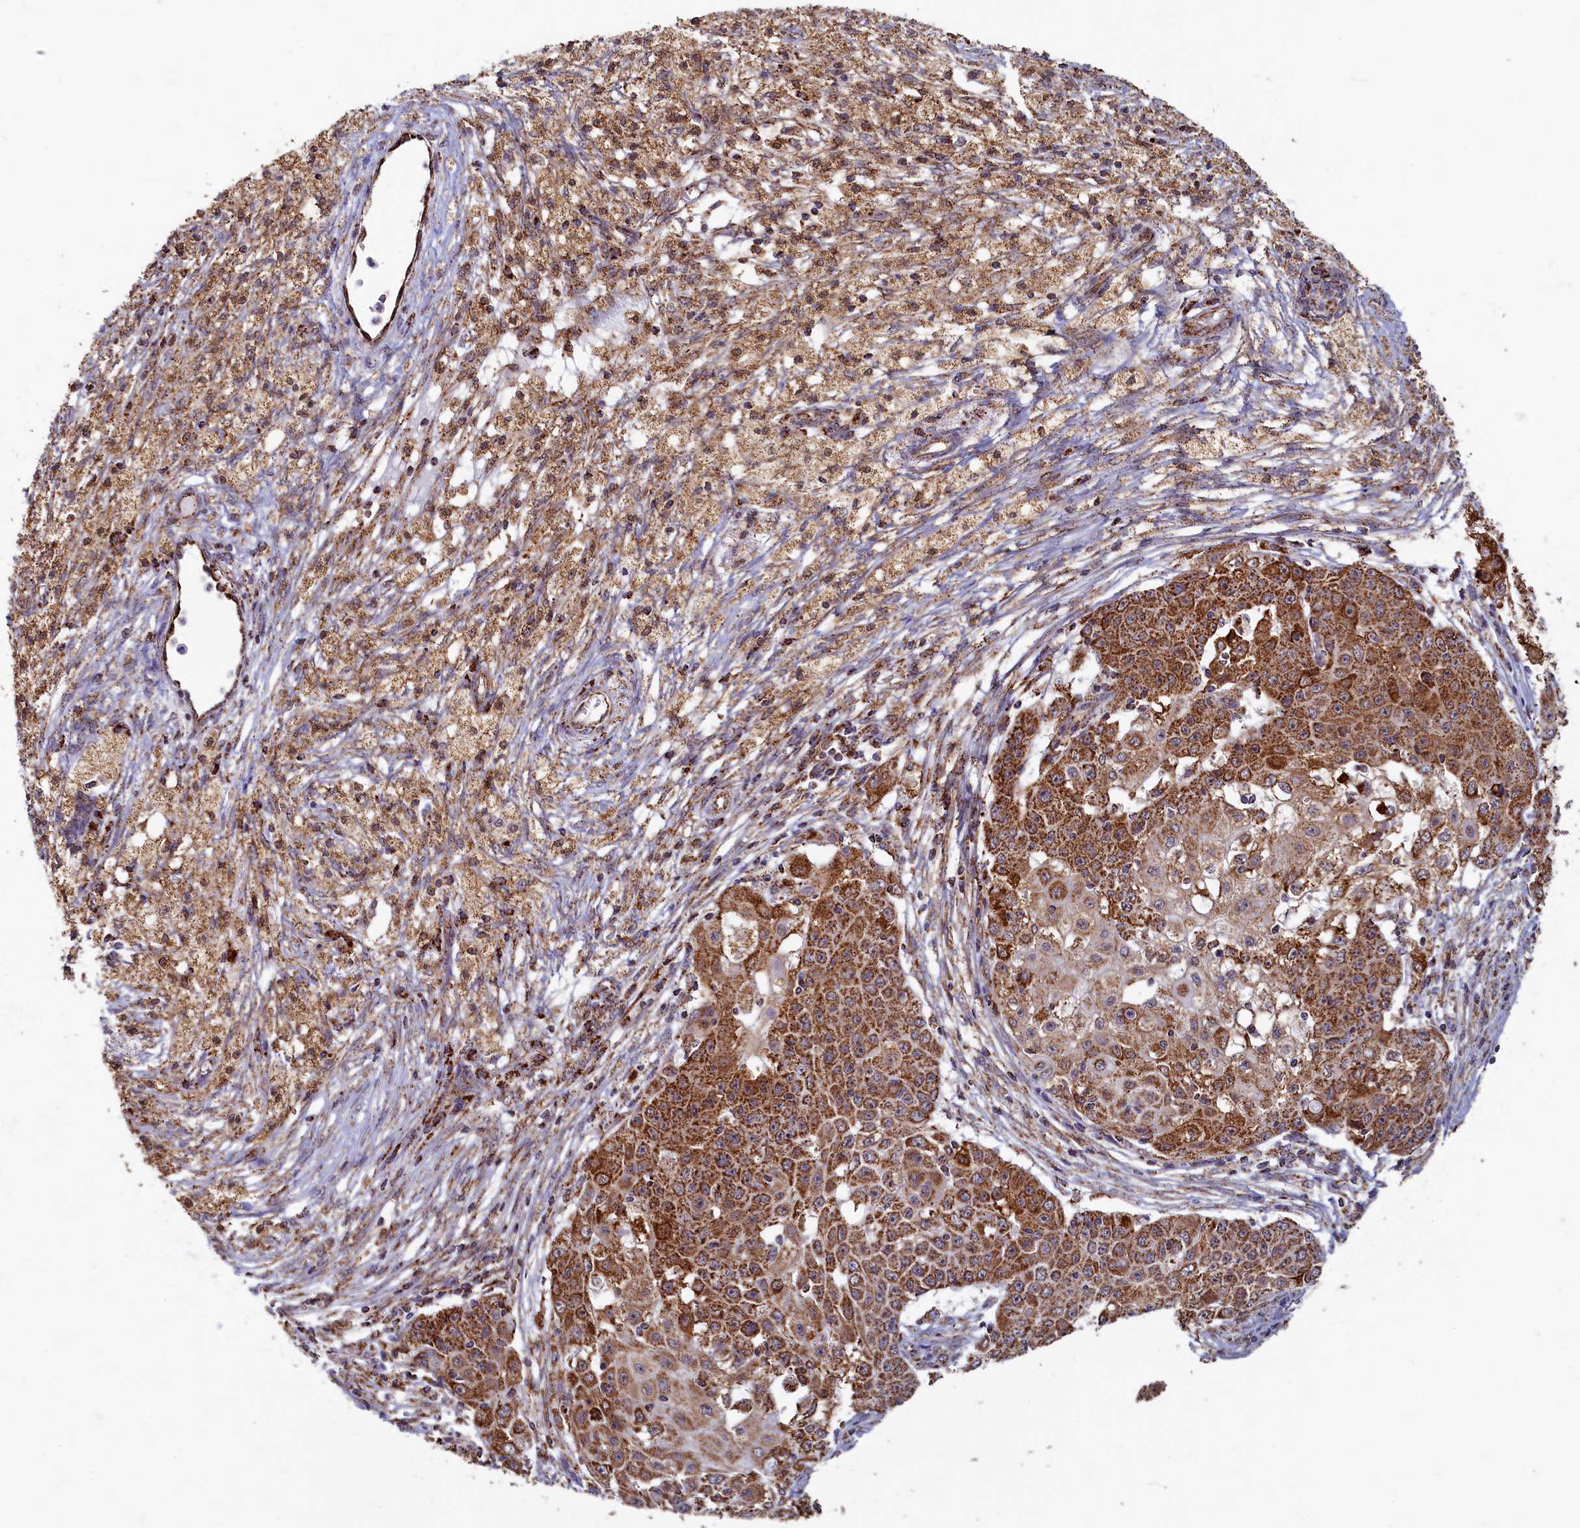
{"staining": {"intensity": "strong", "quantity": ">75%", "location": "cytoplasmic/membranous"}, "tissue": "ovarian cancer", "cell_type": "Tumor cells", "image_type": "cancer", "snomed": [{"axis": "morphology", "description": "Carcinoma, endometroid"}, {"axis": "topography", "description": "Ovary"}], "caption": "A brown stain highlights strong cytoplasmic/membranous staining of a protein in human ovarian cancer tumor cells.", "gene": "SPR", "patient": {"sex": "female", "age": 42}}